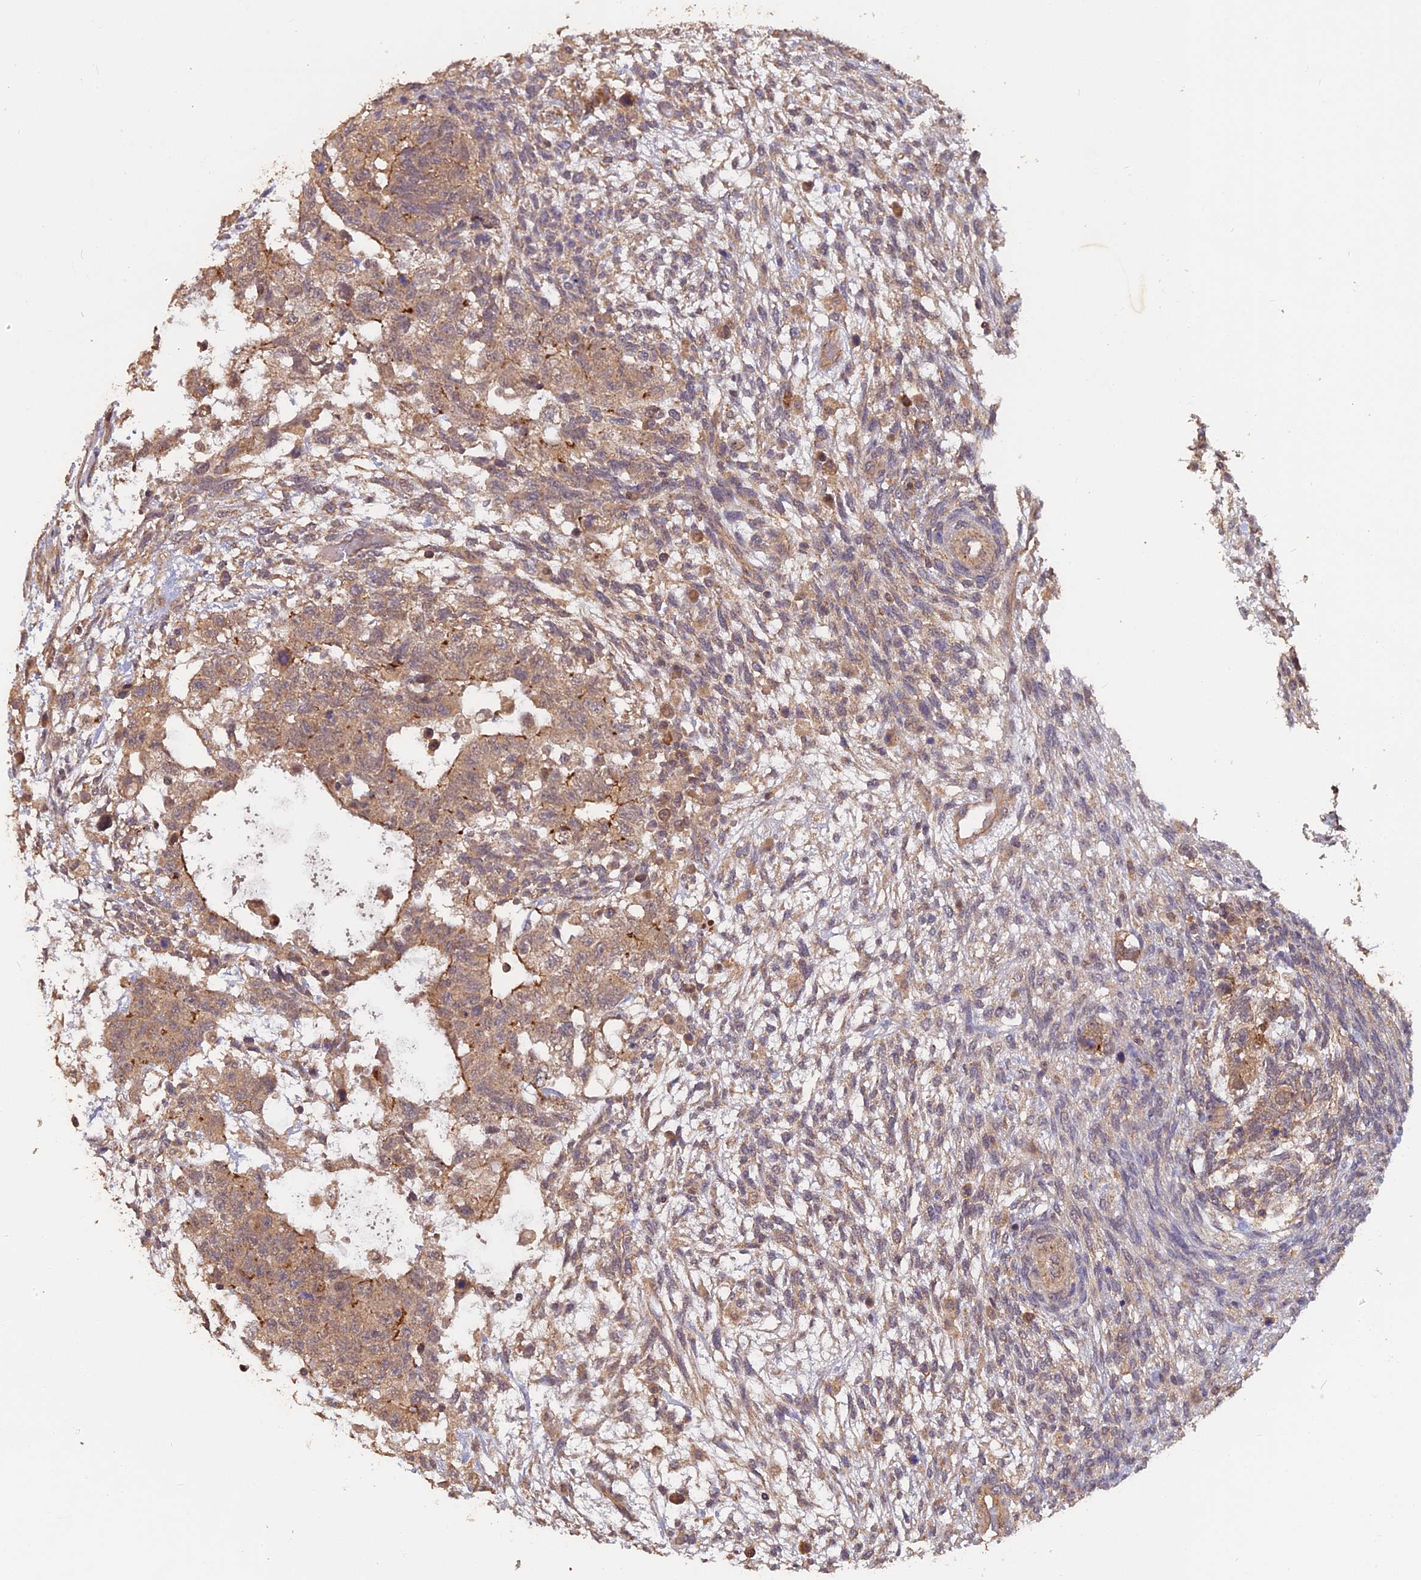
{"staining": {"intensity": "moderate", "quantity": ">75%", "location": "cytoplasmic/membranous"}, "tissue": "testis cancer", "cell_type": "Tumor cells", "image_type": "cancer", "snomed": [{"axis": "morphology", "description": "Normal tissue, NOS"}, {"axis": "morphology", "description": "Carcinoma, Embryonal, NOS"}, {"axis": "topography", "description": "Testis"}], "caption": "Immunohistochemistry (IHC) photomicrograph of neoplastic tissue: human embryonal carcinoma (testis) stained using IHC exhibits medium levels of moderate protein expression localized specifically in the cytoplasmic/membranous of tumor cells, appearing as a cytoplasmic/membranous brown color.", "gene": "ARHGAP40", "patient": {"sex": "male", "age": 36}}